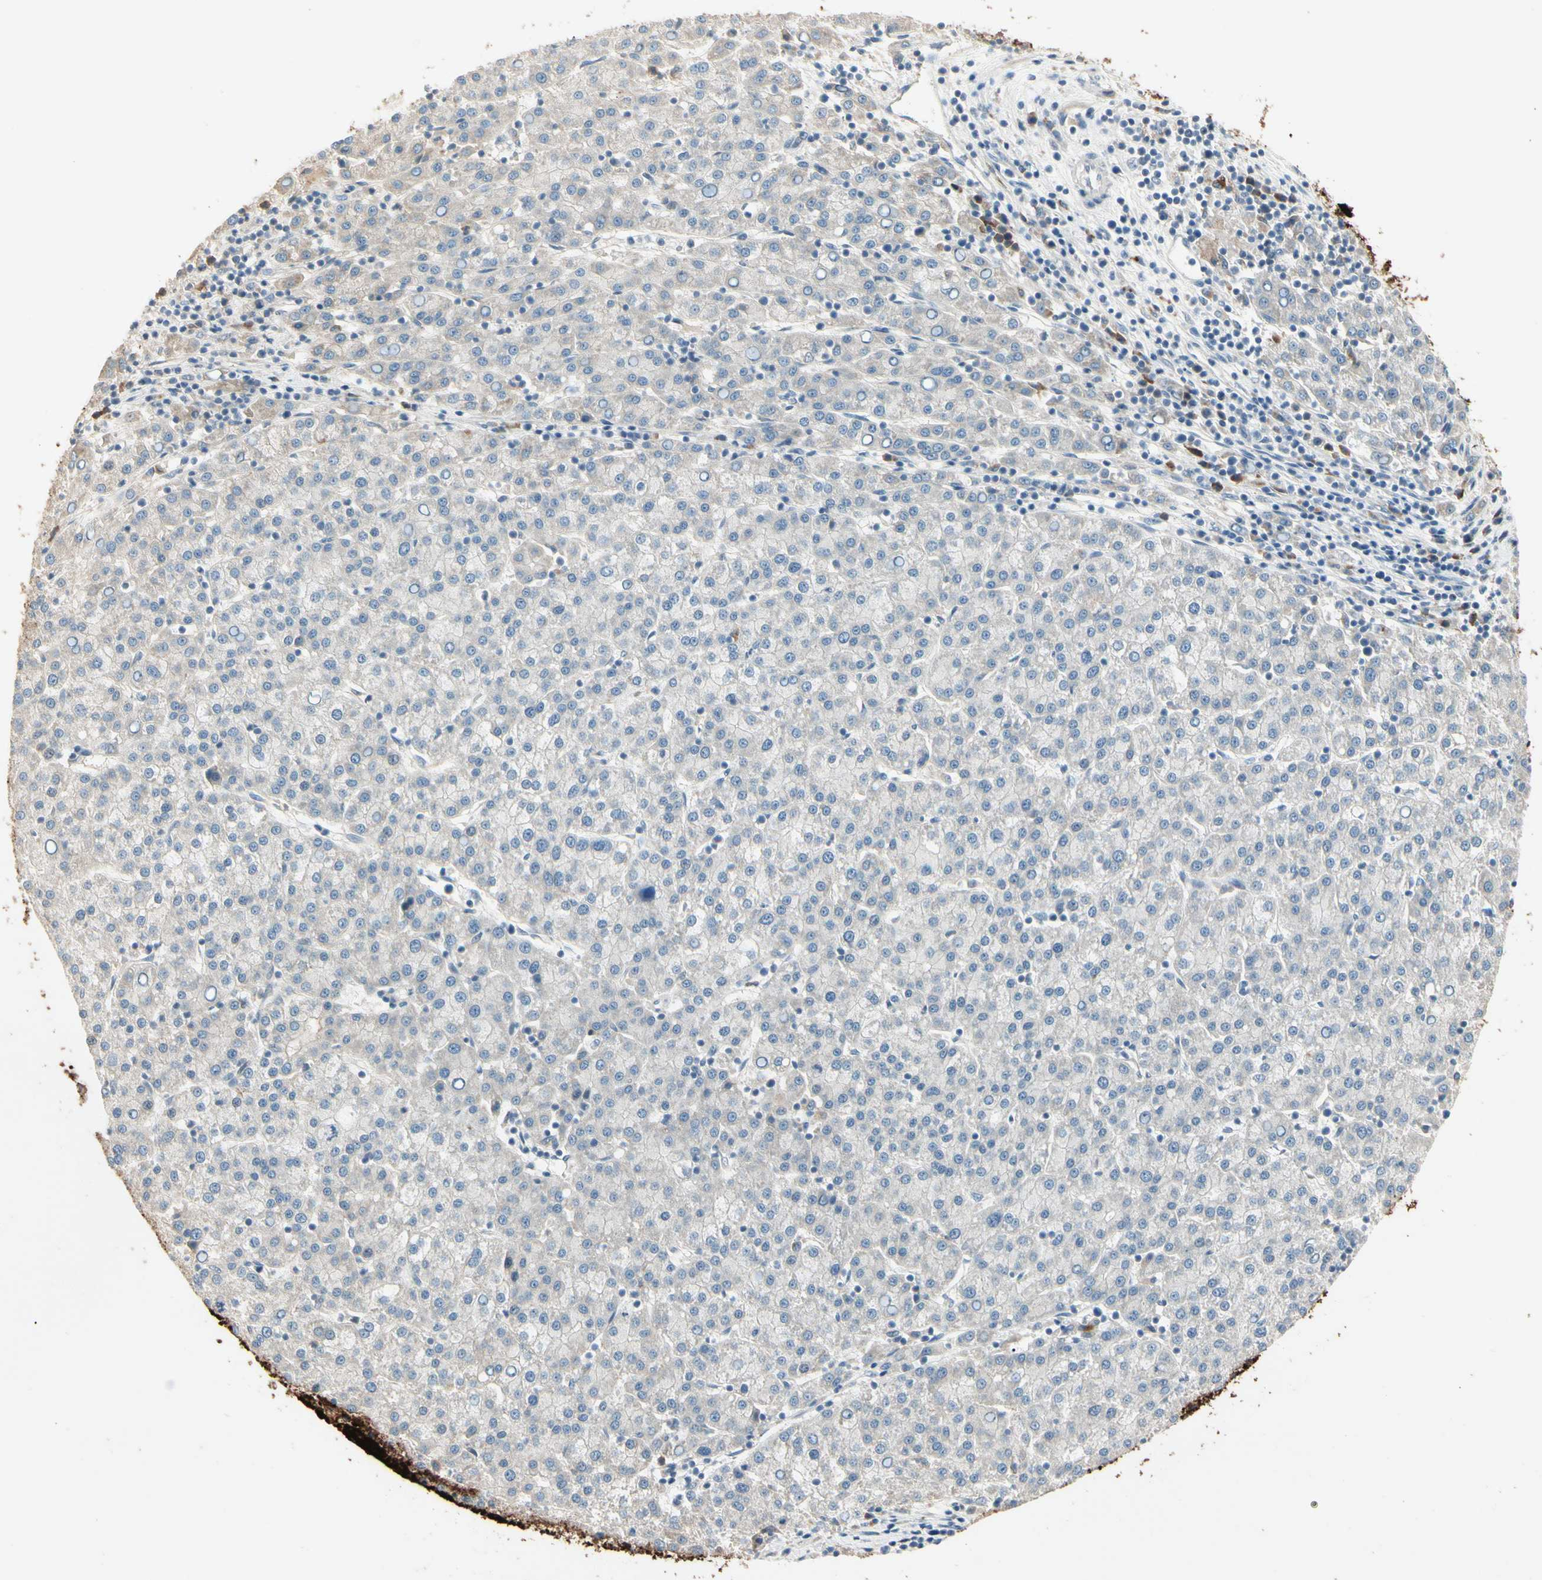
{"staining": {"intensity": "weak", "quantity": "<25%", "location": "cytoplasmic/membranous"}, "tissue": "liver cancer", "cell_type": "Tumor cells", "image_type": "cancer", "snomed": [{"axis": "morphology", "description": "Carcinoma, Hepatocellular, NOS"}, {"axis": "topography", "description": "Liver"}], "caption": "High magnification brightfield microscopy of liver cancer (hepatocellular carcinoma) stained with DAB (brown) and counterstained with hematoxylin (blue): tumor cells show no significant expression. The staining was performed using DAB to visualize the protein expression in brown, while the nuclei were stained in blue with hematoxylin (Magnification: 20x).", "gene": "SKIL", "patient": {"sex": "female", "age": 58}}